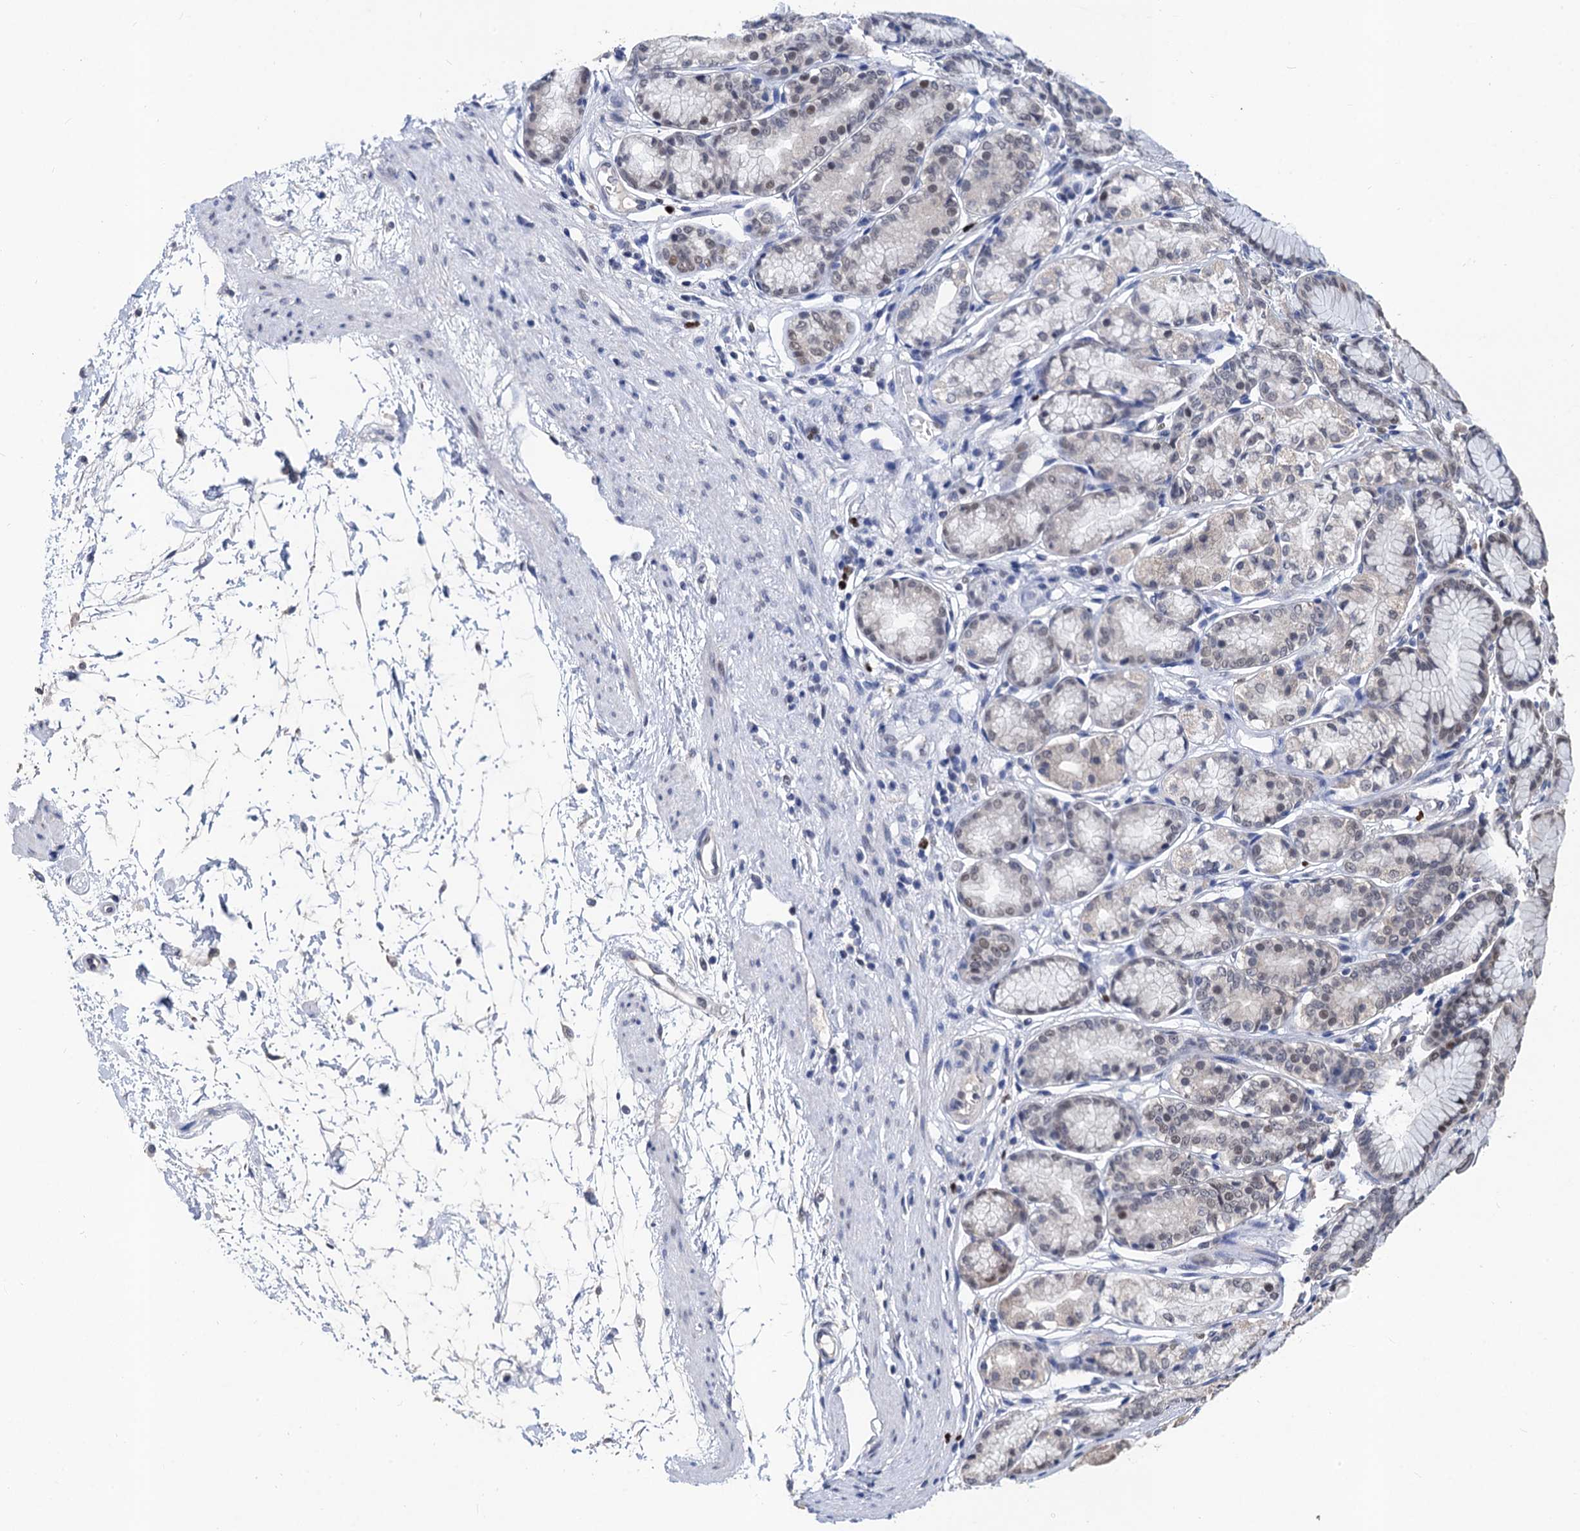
{"staining": {"intensity": "moderate", "quantity": "<25%", "location": "nuclear"}, "tissue": "stomach", "cell_type": "Glandular cells", "image_type": "normal", "snomed": [{"axis": "morphology", "description": "Normal tissue, NOS"}, {"axis": "morphology", "description": "Adenocarcinoma, NOS"}, {"axis": "morphology", "description": "Adenocarcinoma, High grade"}, {"axis": "topography", "description": "Stomach, upper"}, {"axis": "topography", "description": "Stomach"}], "caption": "Glandular cells demonstrate low levels of moderate nuclear staining in approximately <25% of cells in benign human stomach. (DAB (3,3'-diaminobenzidine) IHC, brown staining for protein, blue staining for nuclei).", "gene": "TSEN34", "patient": {"sex": "female", "age": 65}}